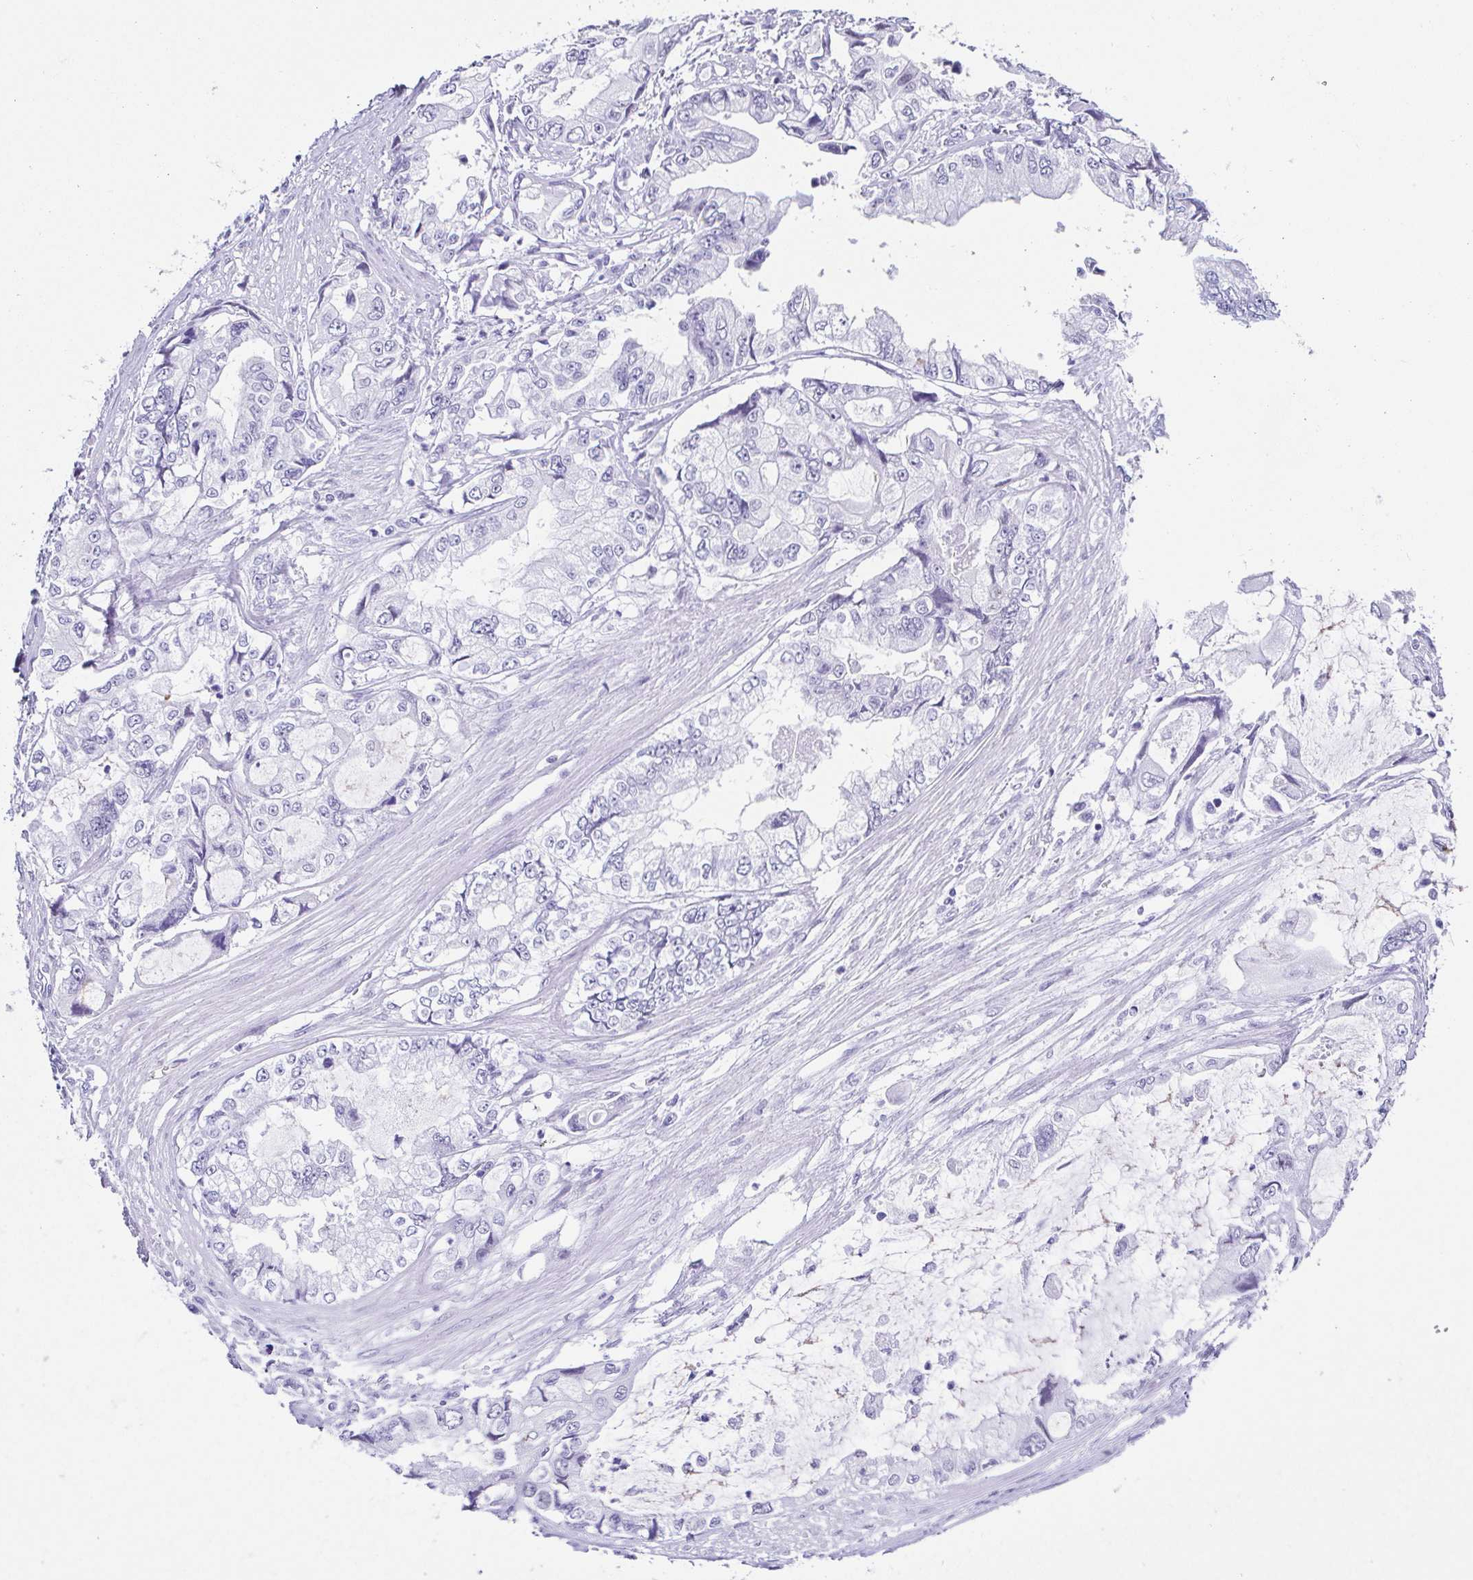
{"staining": {"intensity": "negative", "quantity": "none", "location": "none"}, "tissue": "stomach cancer", "cell_type": "Tumor cells", "image_type": "cancer", "snomed": [{"axis": "morphology", "description": "Adenocarcinoma, NOS"}, {"axis": "topography", "description": "Pancreas"}, {"axis": "topography", "description": "Stomach, upper"}, {"axis": "topography", "description": "Stomach"}], "caption": "DAB (3,3'-diaminobenzidine) immunohistochemical staining of stomach cancer demonstrates no significant expression in tumor cells. (Brightfield microscopy of DAB immunohistochemistry (IHC) at high magnification).", "gene": "ESX1", "patient": {"sex": "male", "age": 77}}